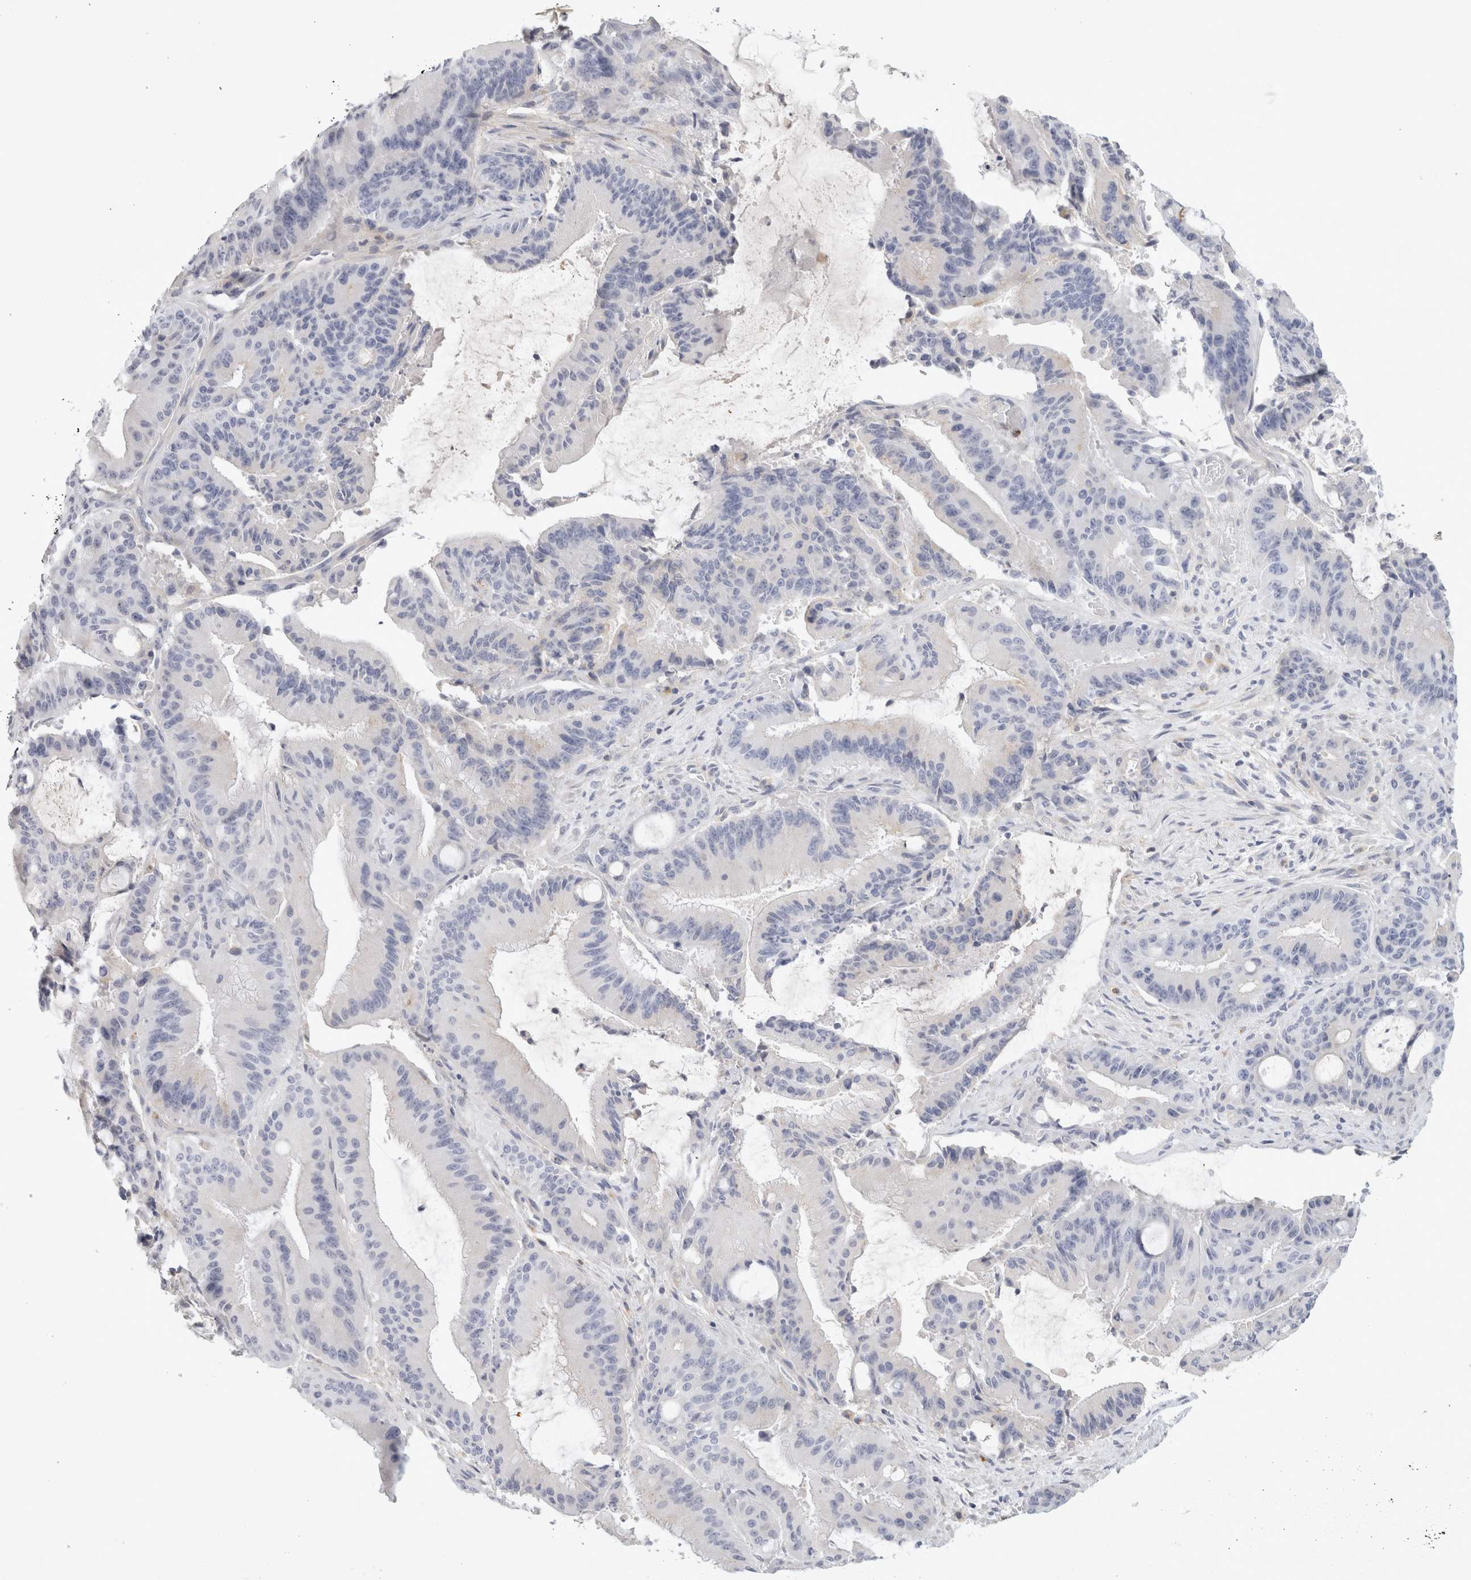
{"staining": {"intensity": "negative", "quantity": "none", "location": "none"}, "tissue": "liver cancer", "cell_type": "Tumor cells", "image_type": "cancer", "snomed": [{"axis": "morphology", "description": "Normal tissue, NOS"}, {"axis": "morphology", "description": "Cholangiocarcinoma"}, {"axis": "topography", "description": "Liver"}, {"axis": "topography", "description": "Peripheral nerve tissue"}], "caption": "Immunohistochemical staining of liver cancer displays no significant positivity in tumor cells.", "gene": "FGL2", "patient": {"sex": "female", "age": 73}}